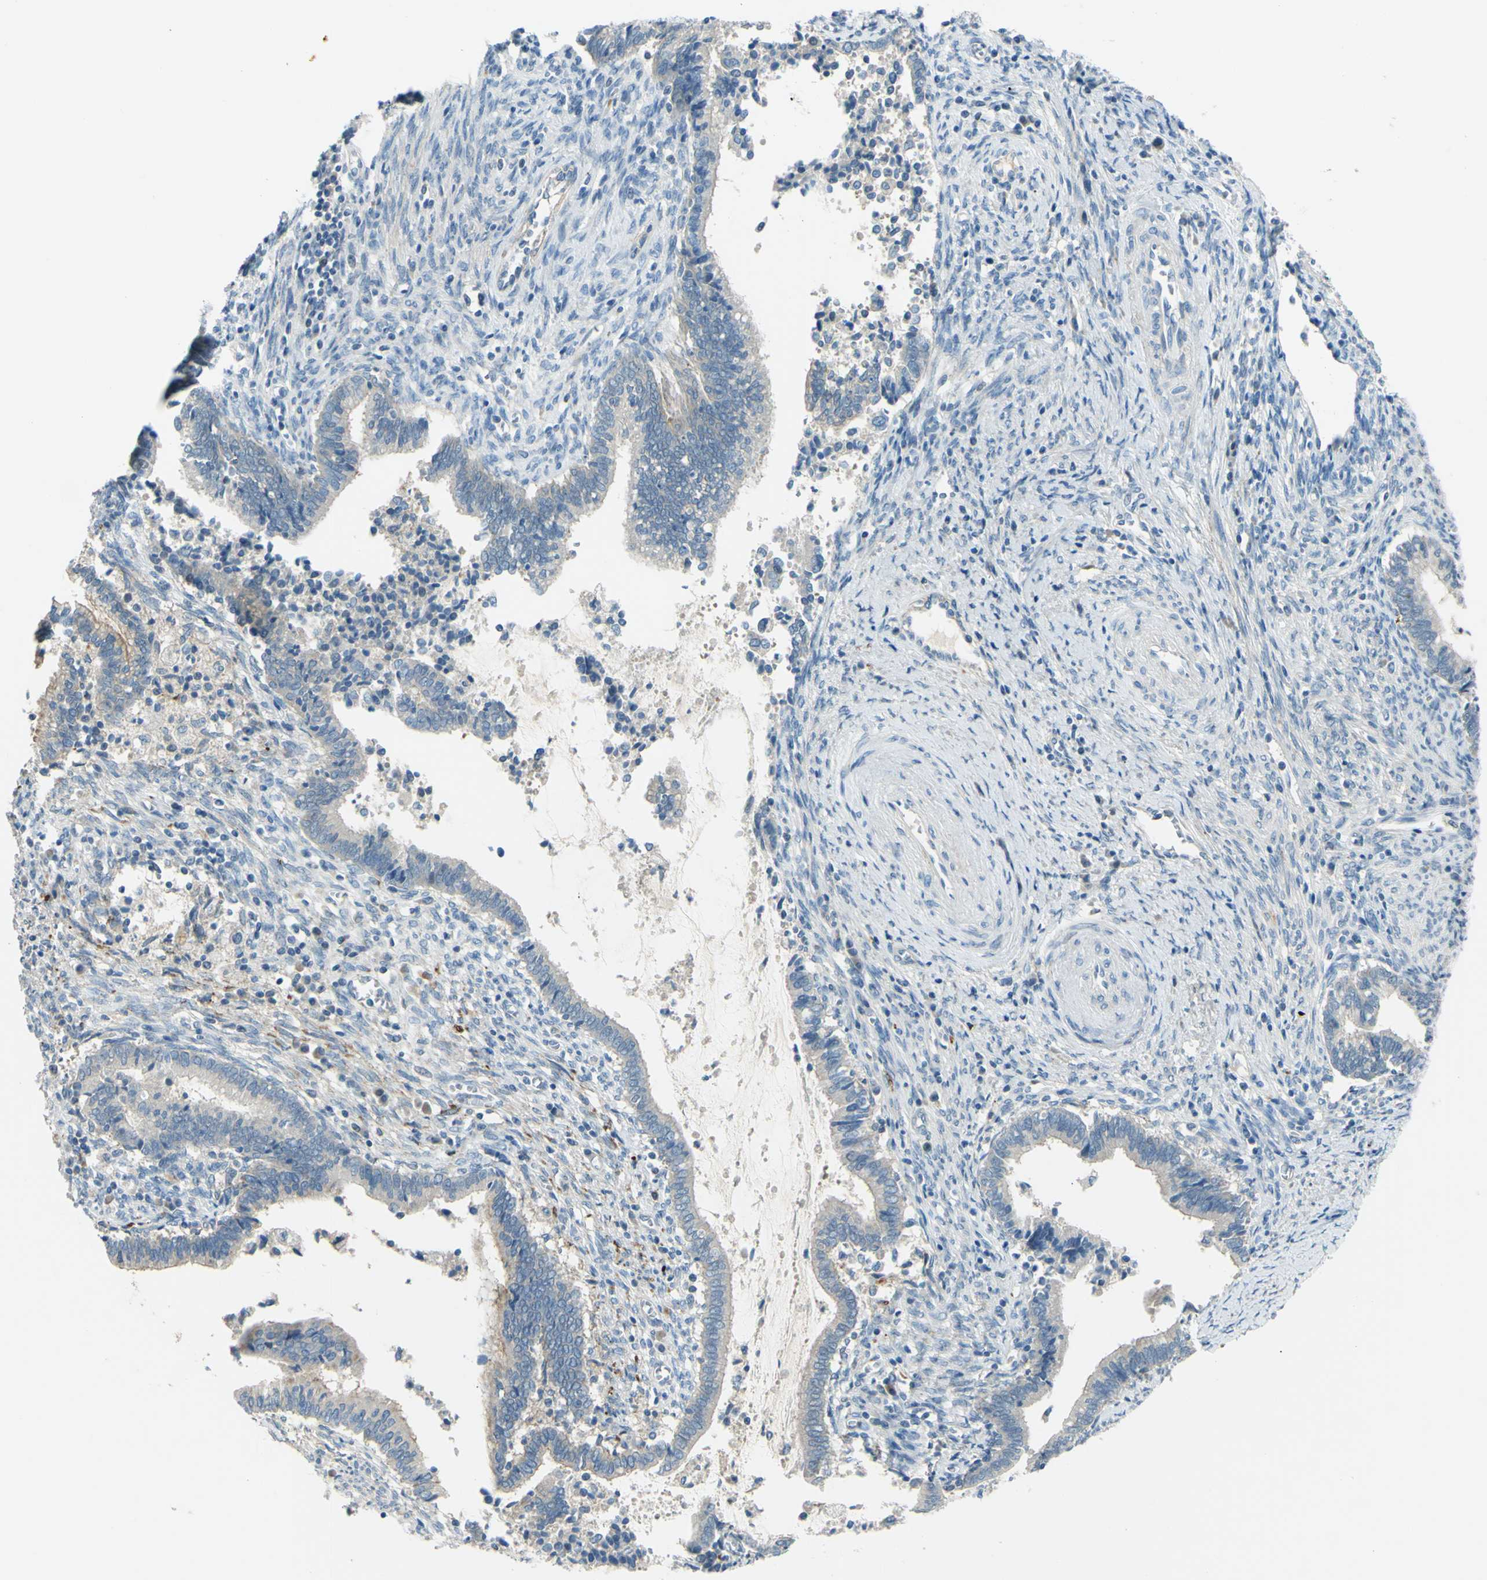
{"staining": {"intensity": "negative", "quantity": "none", "location": "none"}, "tissue": "cervical cancer", "cell_type": "Tumor cells", "image_type": "cancer", "snomed": [{"axis": "morphology", "description": "Adenocarcinoma, NOS"}, {"axis": "topography", "description": "Cervix"}], "caption": "Adenocarcinoma (cervical) was stained to show a protein in brown. There is no significant positivity in tumor cells. The staining was performed using DAB to visualize the protein expression in brown, while the nuclei were stained in blue with hematoxylin (Magnification: 20x).", "gene": "ARHGAP1", "patient": {"sex": "female", "age": 44}}